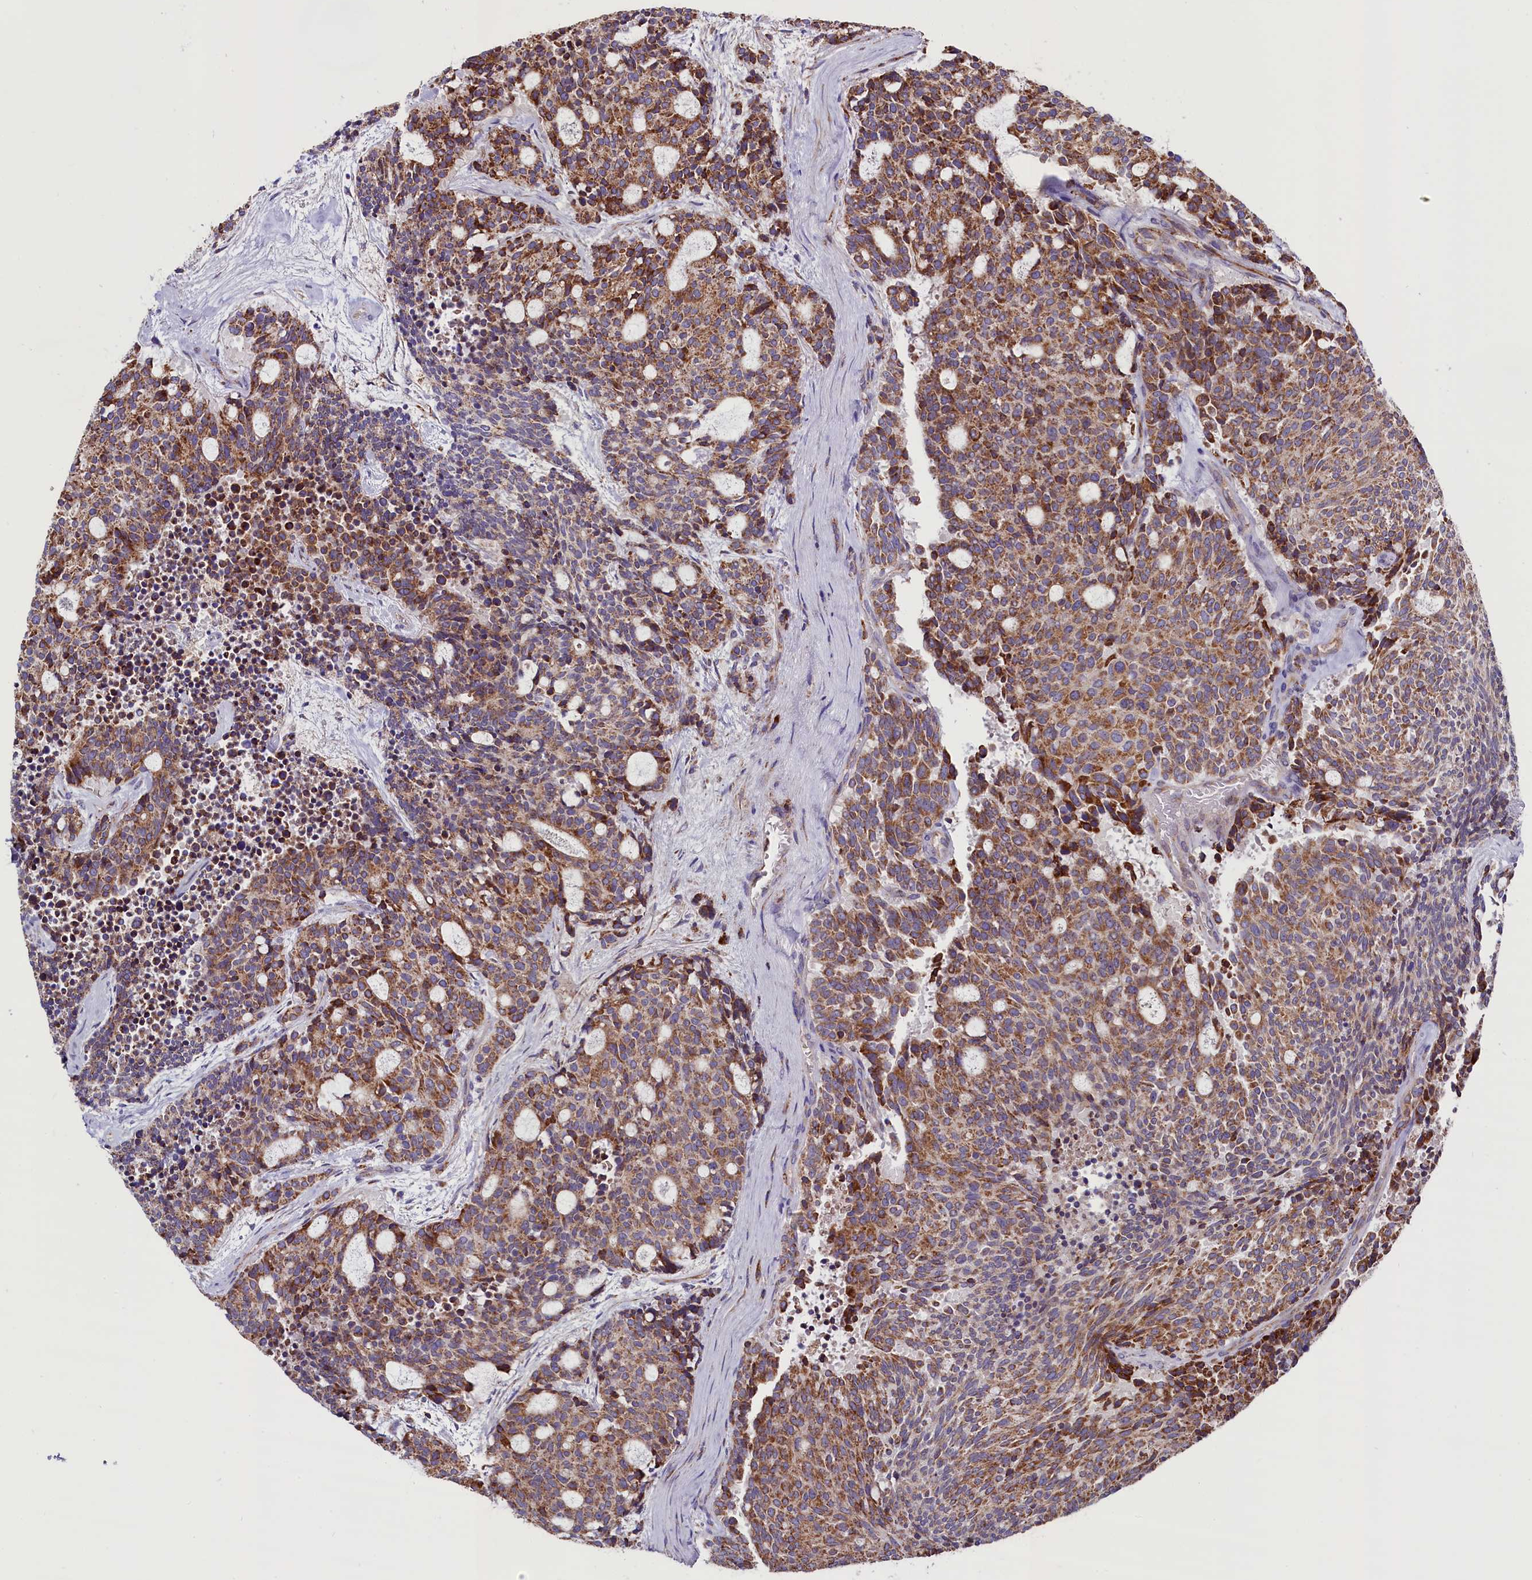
{"staining": {"intensity": "moderate", "quantity": ">75%", "location": "cytoplasmic/membranous"}, "tissue": "carcinoid", "cell_type": "Tumor cells", "image_type": "cancer", "snomed": [{"axis": "morphology", "description": "Carcinoid, malignant, NOS"}, {"axis": "topography", "description": "Pancreas"}], "caption": "Immunohistochemistry (IHC) (DAB (3,3'-diaminobenzidine)) staining of malignant carcinoid reveals moderate cytoplasmic/membranous protein staining in approximately >75% of tumor cells.", "gene": "ZSWIM1", "patient": {"sex": "female", "age": 54}}